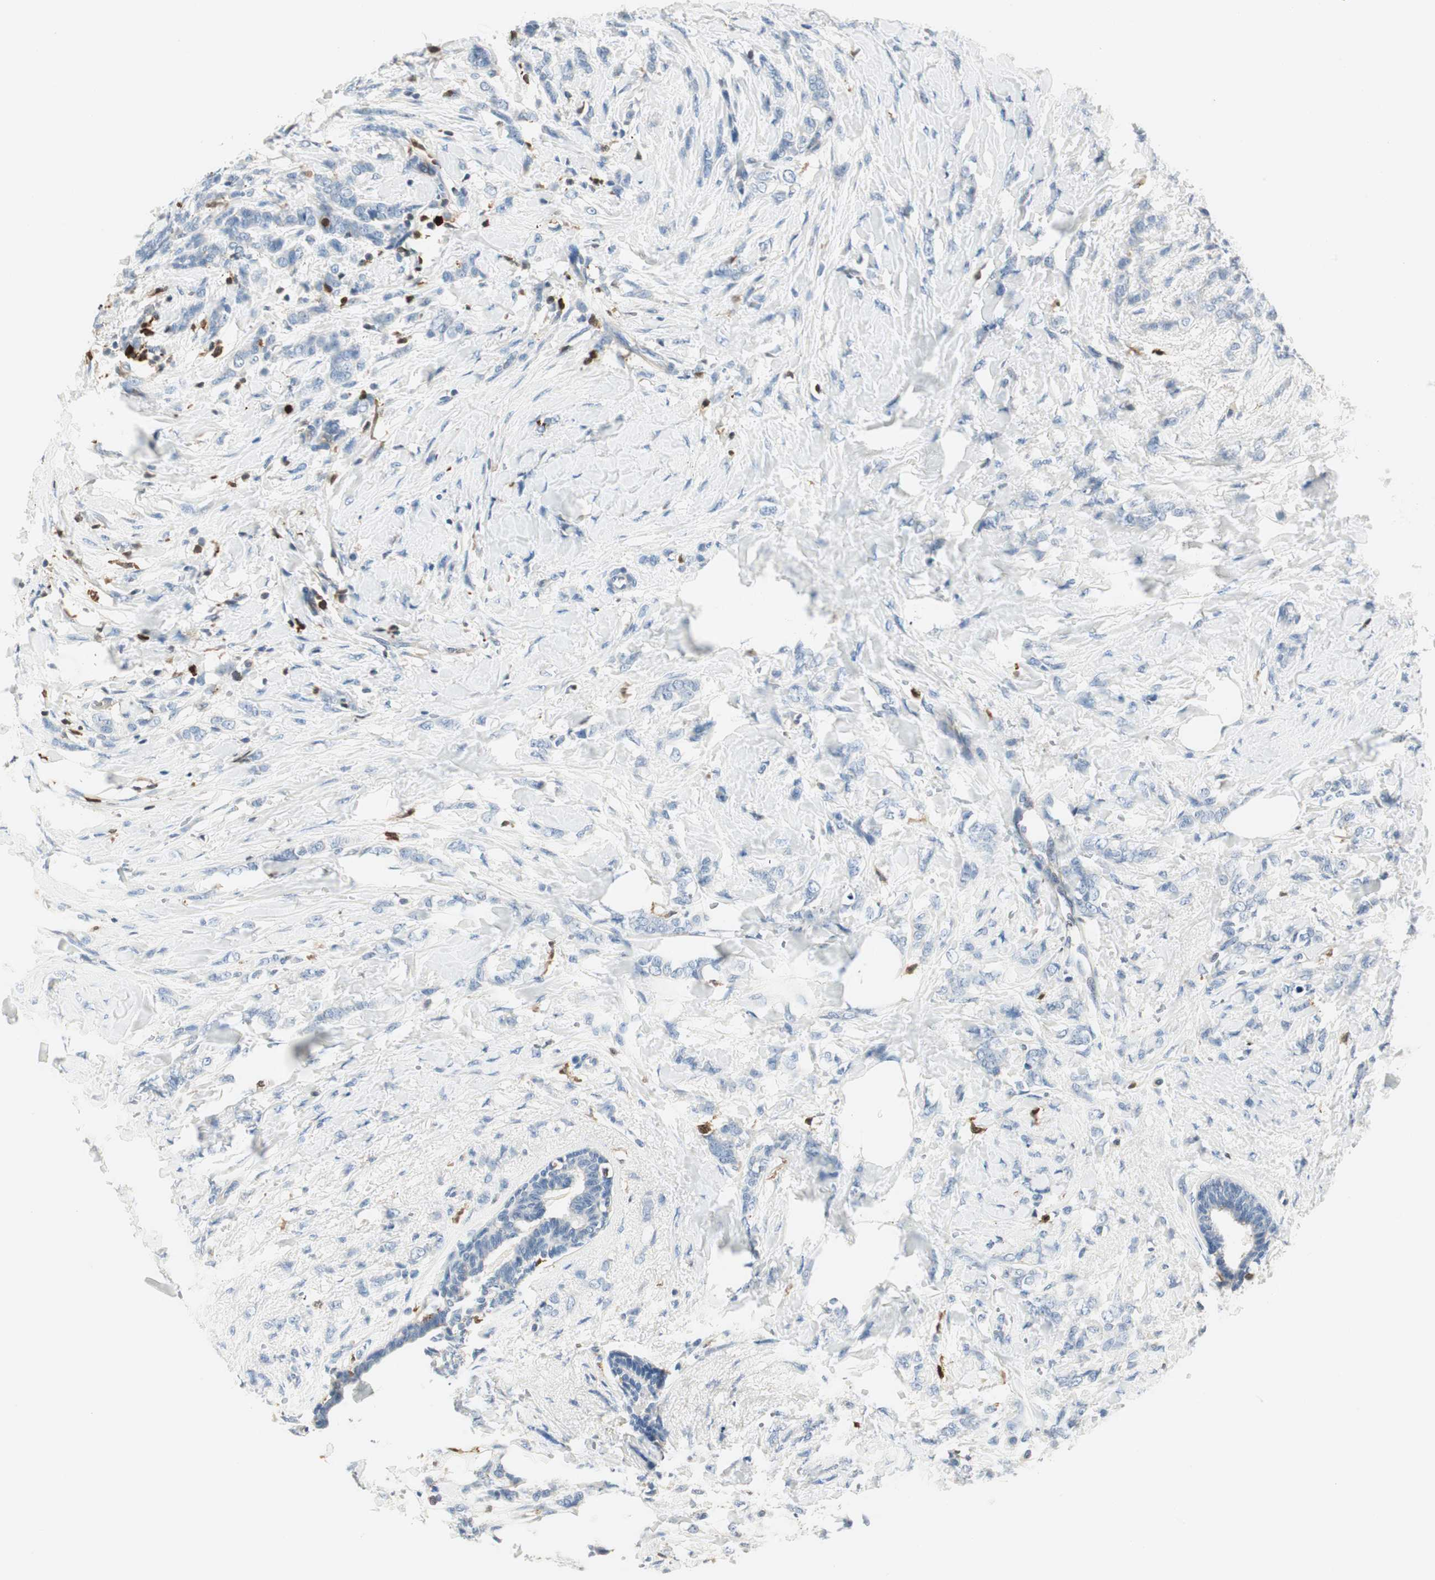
{"staining": {"intensity": "negative", "quantity": "none", "location": "none"}, "tissue": "breast cancer", "cell_type": "Tumor cells", "image_type": "cancer", "snomed": [{"axis": "morphology", "description": "Lobular carcinoma, in situ"}, {"axis": "morphology", "description": "Lobular carcinoma"}, {"axis": "topography", "description": "Breast"}], "caption": "Immunohistochemical staining of human breast cancer (lobular carcinoma) reveals no significant positivity in tumor cells.", "gene": "COTL1", "patient": {"sex": "female", "age": 41}}